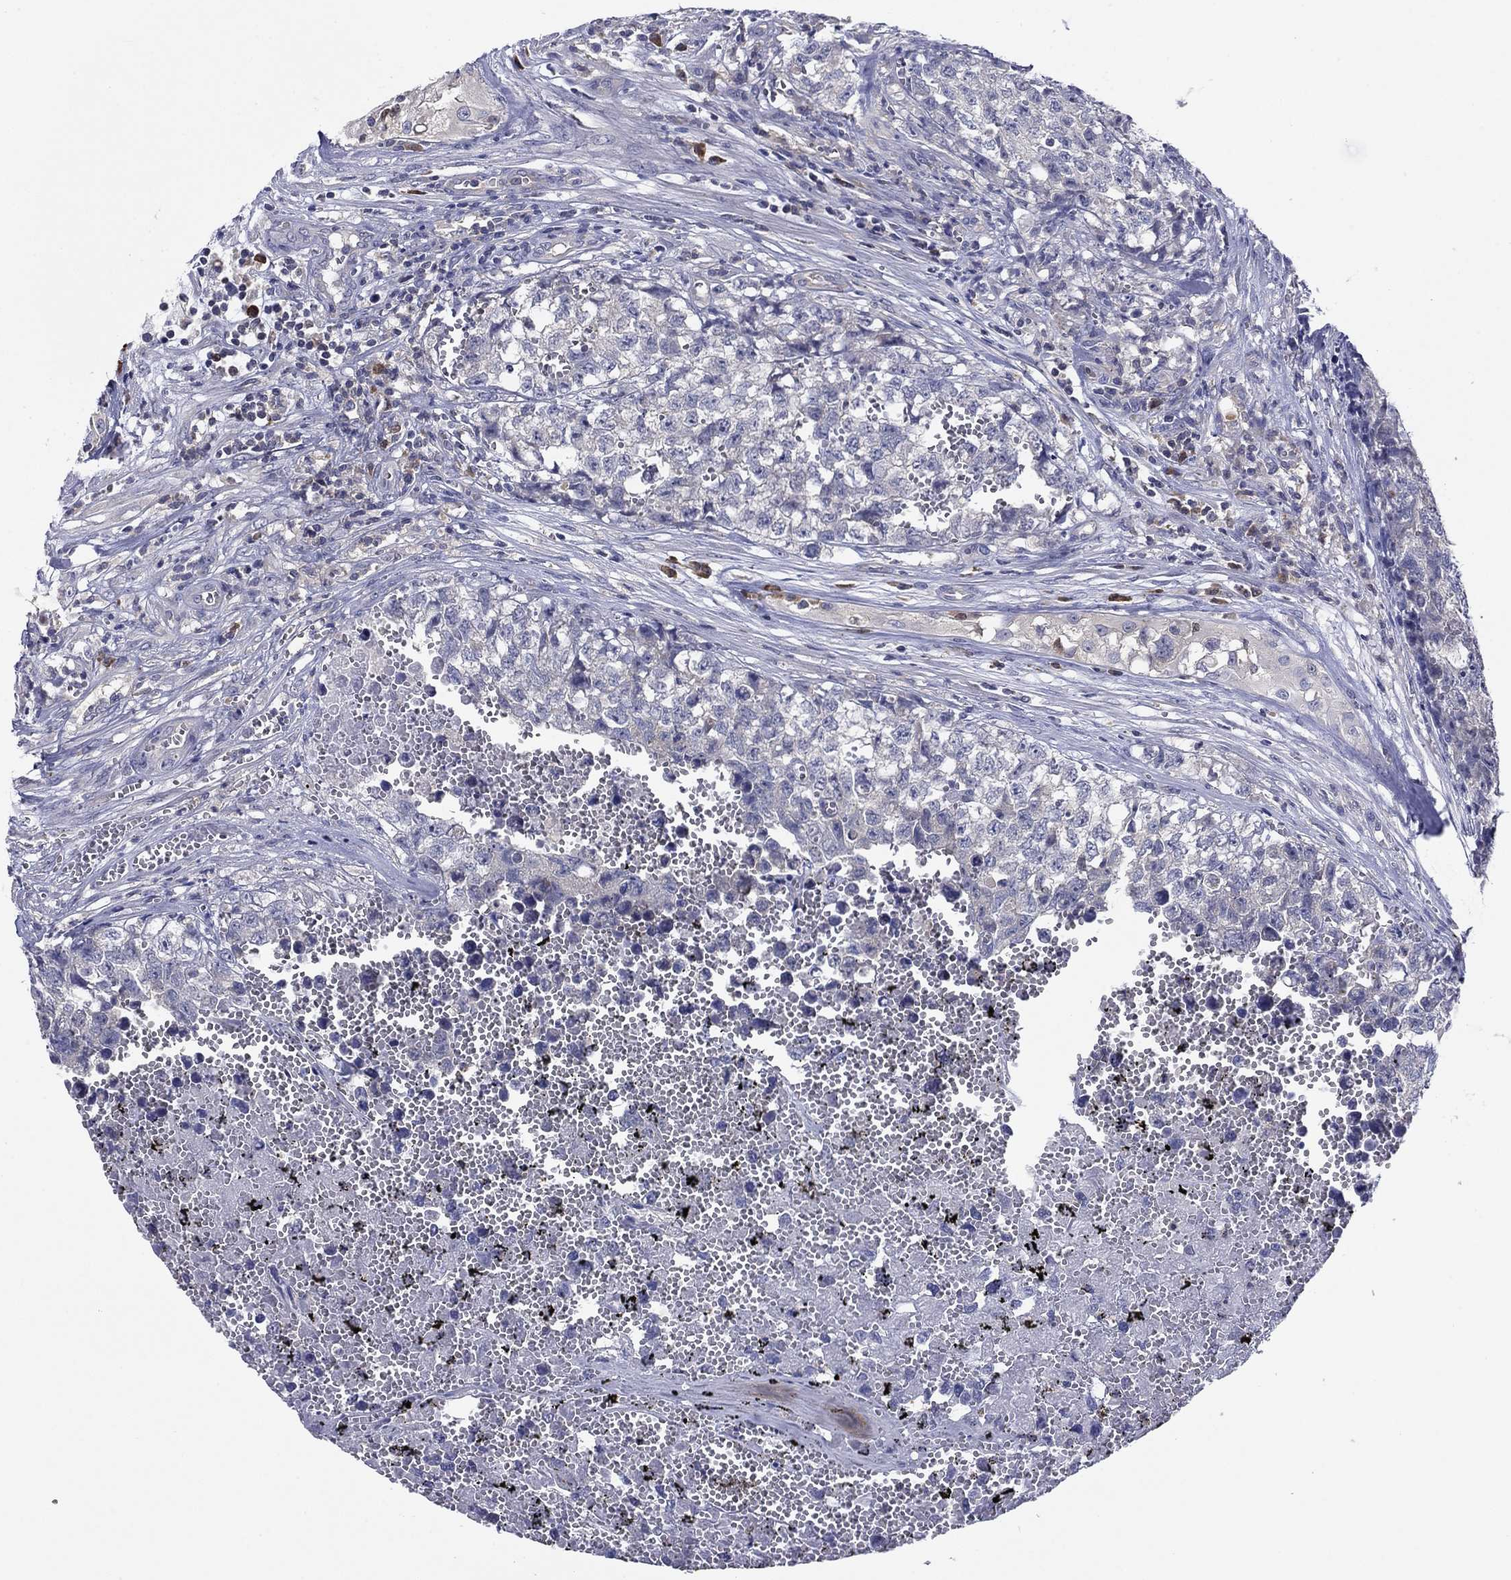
{"staining": {"intensity": "negative", "quantity": "none", "location": "none"}, "tissue": "testis cancer", "cell_type": "Tumor cells", "image_type": "cancer", "snomed": [{"axis": "morphology", "description": "Seminoma, NOS"}, {"axis": "morphology", "description": "Carcinoma, Embryonal, NOS"}, {"axis": "topography", "description": "Testis"}], "caption": "Immunohistochemistry (IHC) of human testis cancer demonstrates no positivity in tumor cells.", "gene": "POU2F2", "patient": {"sex": "male", "age": 22}}